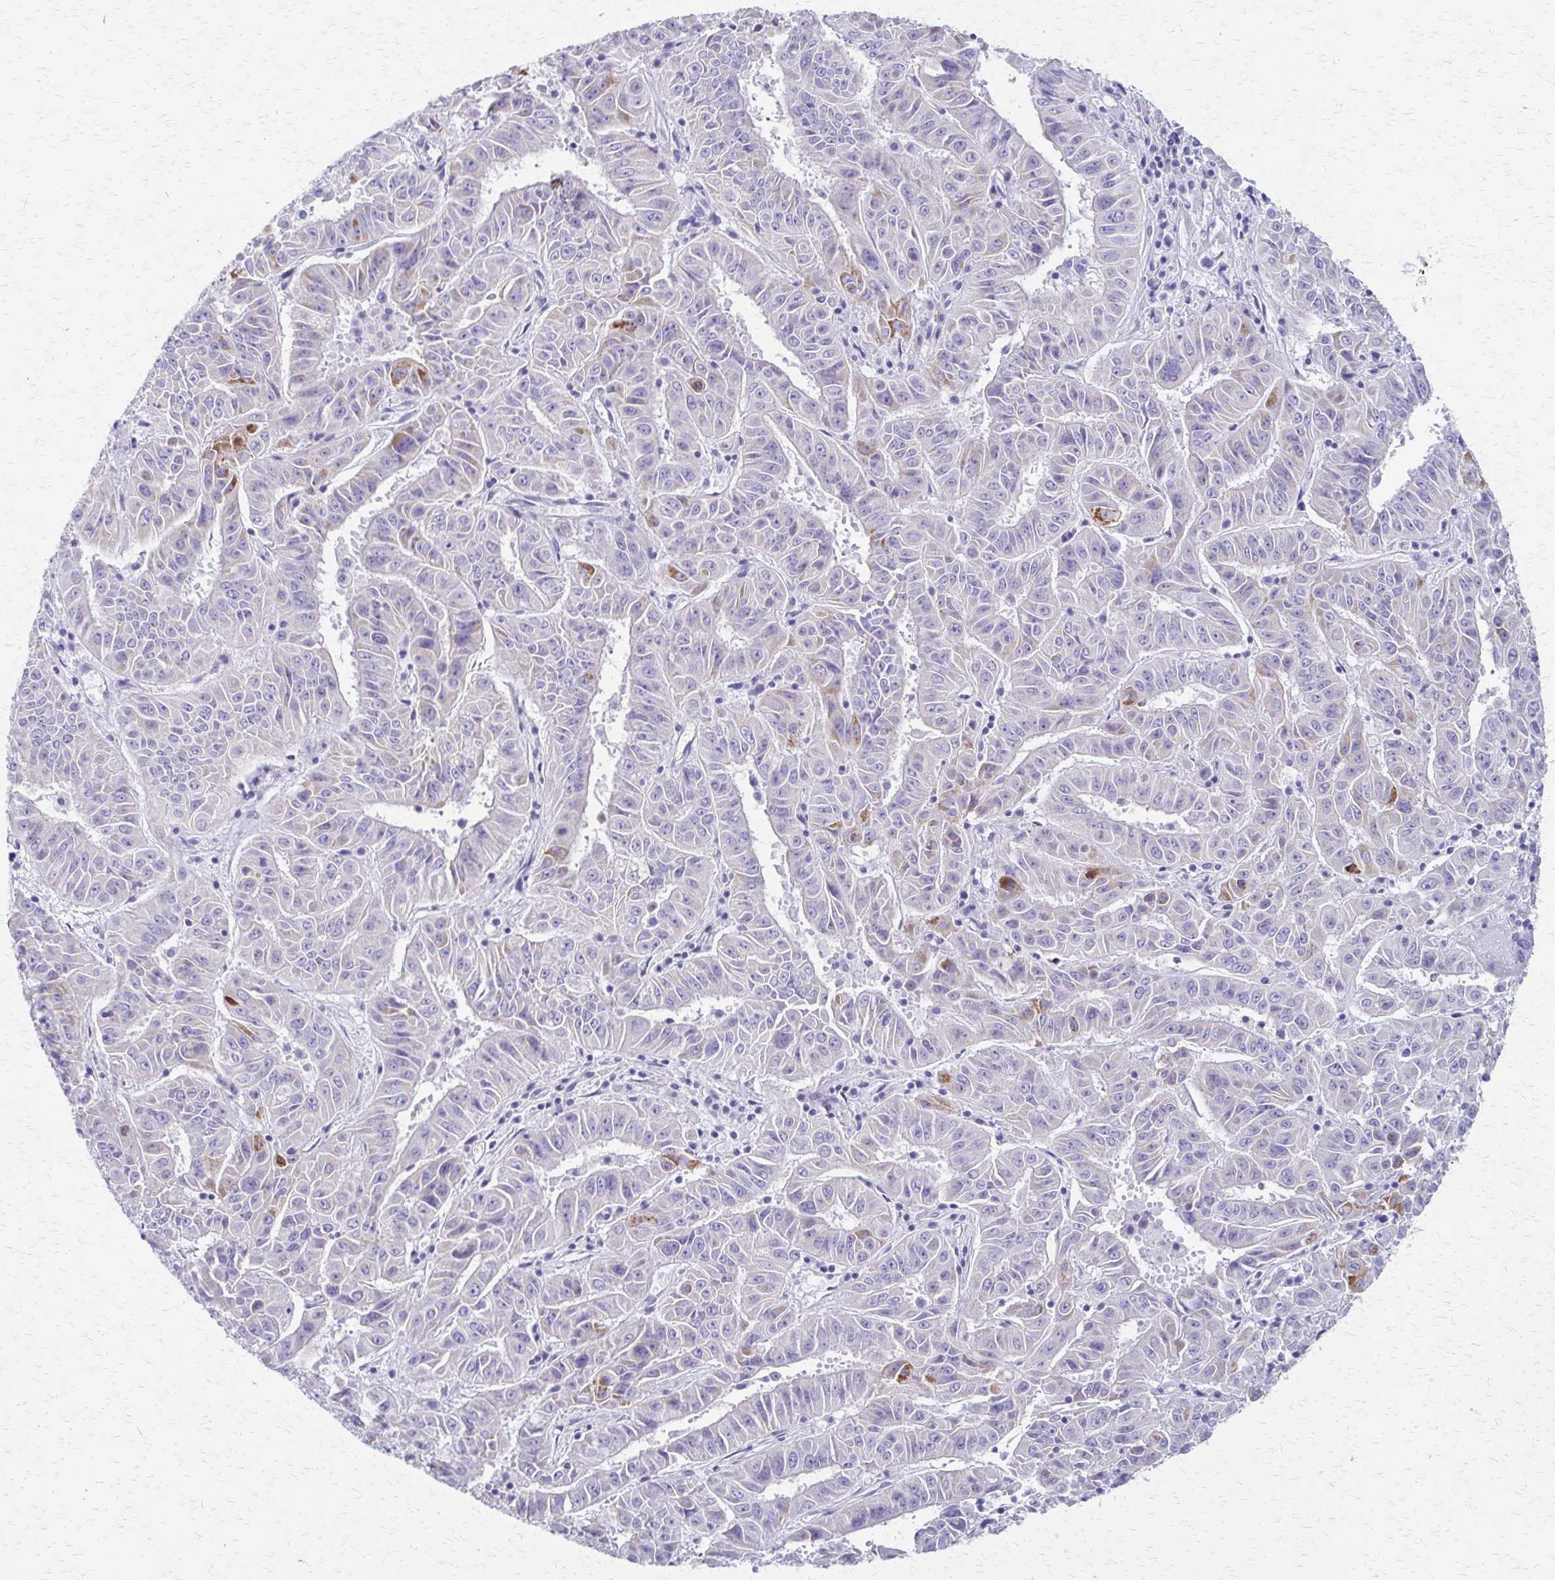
{"staining": {"intensity": "moderate", "quantity": "<25%", "location": "cytoplasmic/membranous"}, "tissue": "pancreatic cancer", "cell_type": "Tumor cells", "image_type": "cancer", "snomed": [{"axis": "morphology", "description": "Adenocarcinoma, NOS"}, {"axis": "topography", "description": "Pancreas"}], "caption": "Pancreatic cancer (adenocarcinoma) stained for a protein (brown) shows moderate cytoplasmic/membranous positive staining in about <25% of tumor cells.", "gene": "ZSCAN5B", "patient": {"sex": "male", "age": 63}}